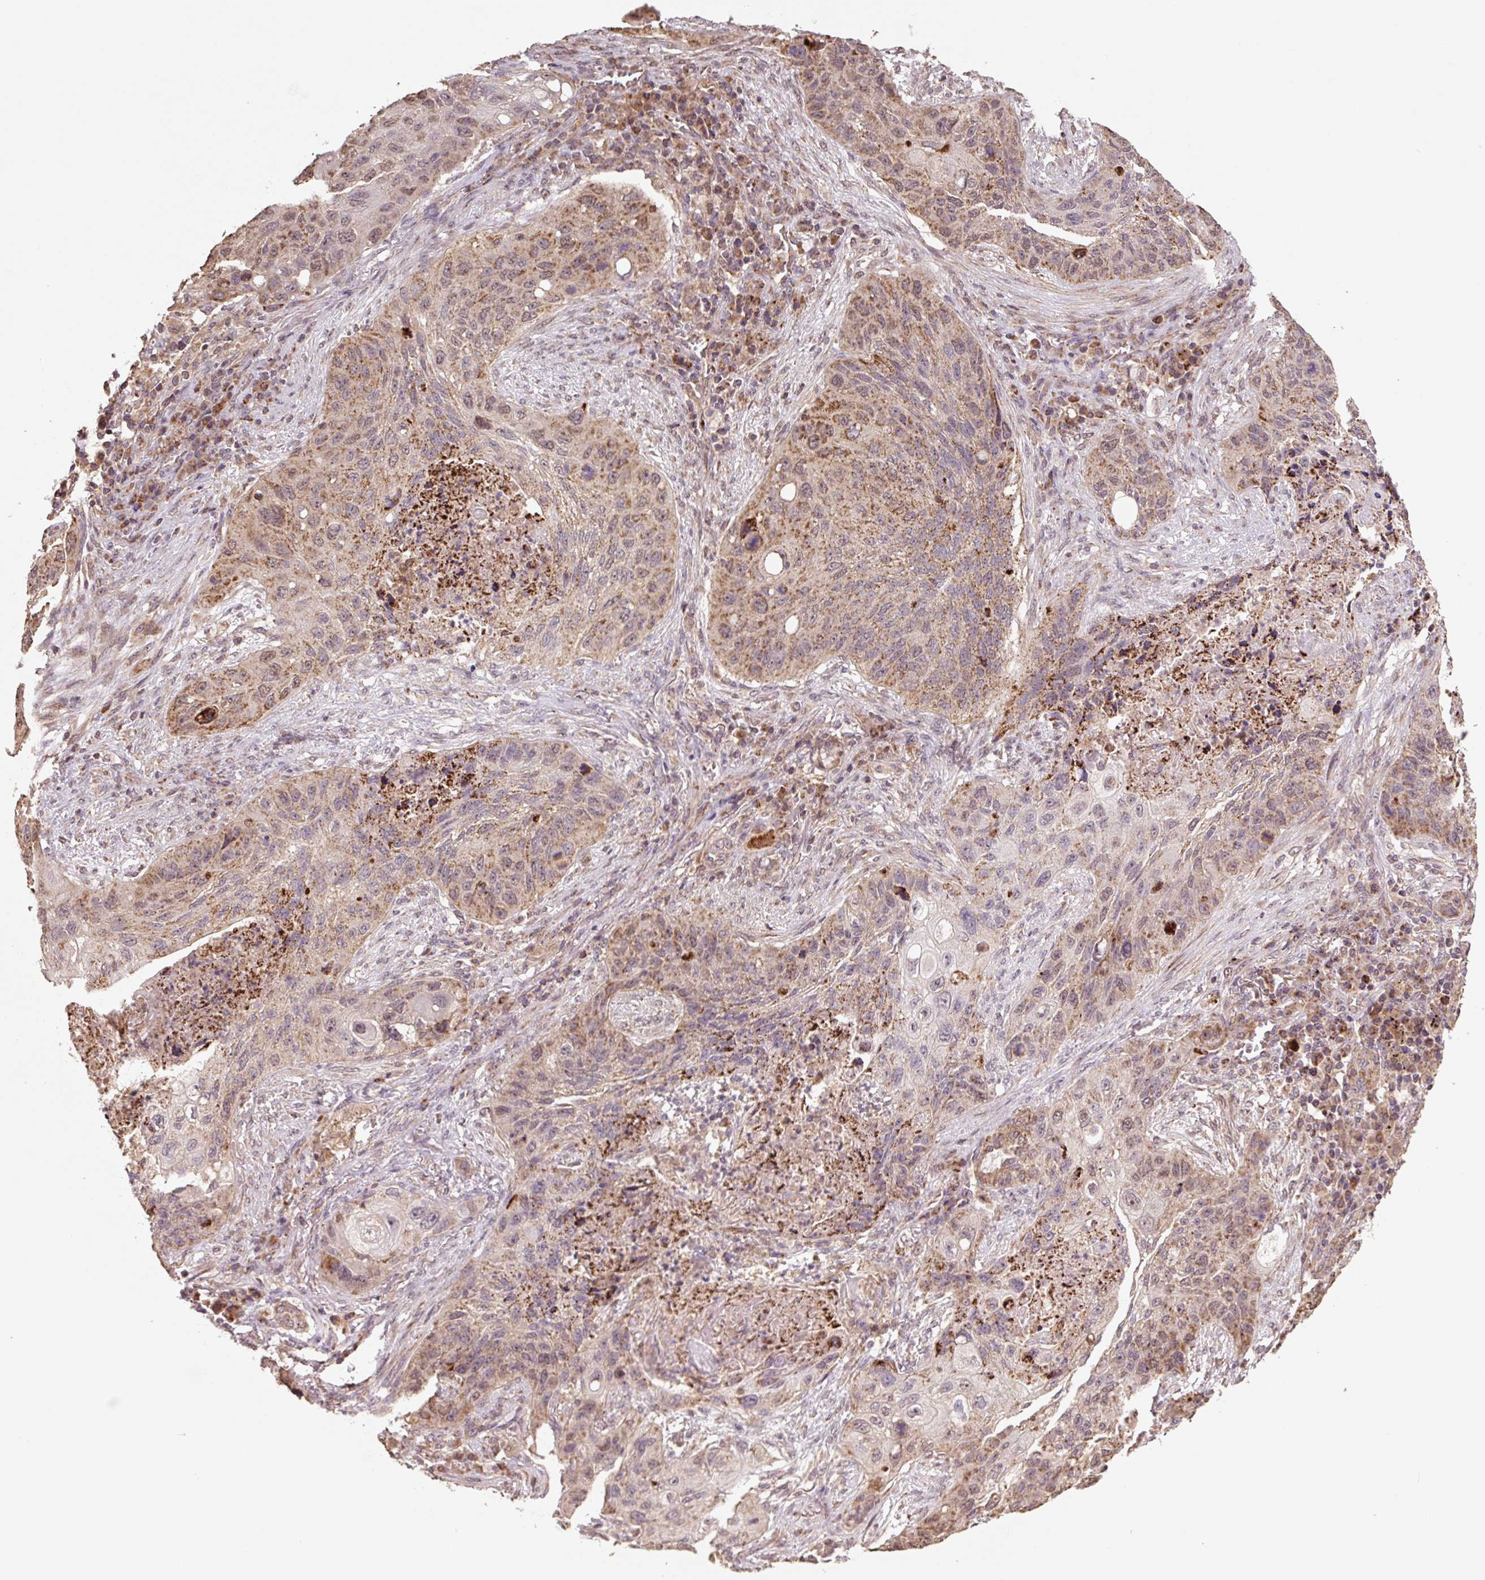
{"staining": {"intensity": "strong", "quantity": "<25%", "location": "cytoplasmic/membranous"}, "tissue": "lung cancer", "cell_type": "Tumor cells", "image_type": "cancer", "snomed": [{"axis": "morphology", "description": "Squamous cell carcinoma, NOS"}, {"axis": "topography", "description": "Lung"}], "caption": "Immunohistochemical staining of squamous cell carcinoma (lung) reveals medium levels of strong cytoplasmic/membranous expression in approximately <25% of tumor cells. (DAB IHC, brown staining for protein, blue staining for nuclei).", "gene": "TMEM160", "patient": {"sex": "female", "age": 63}}